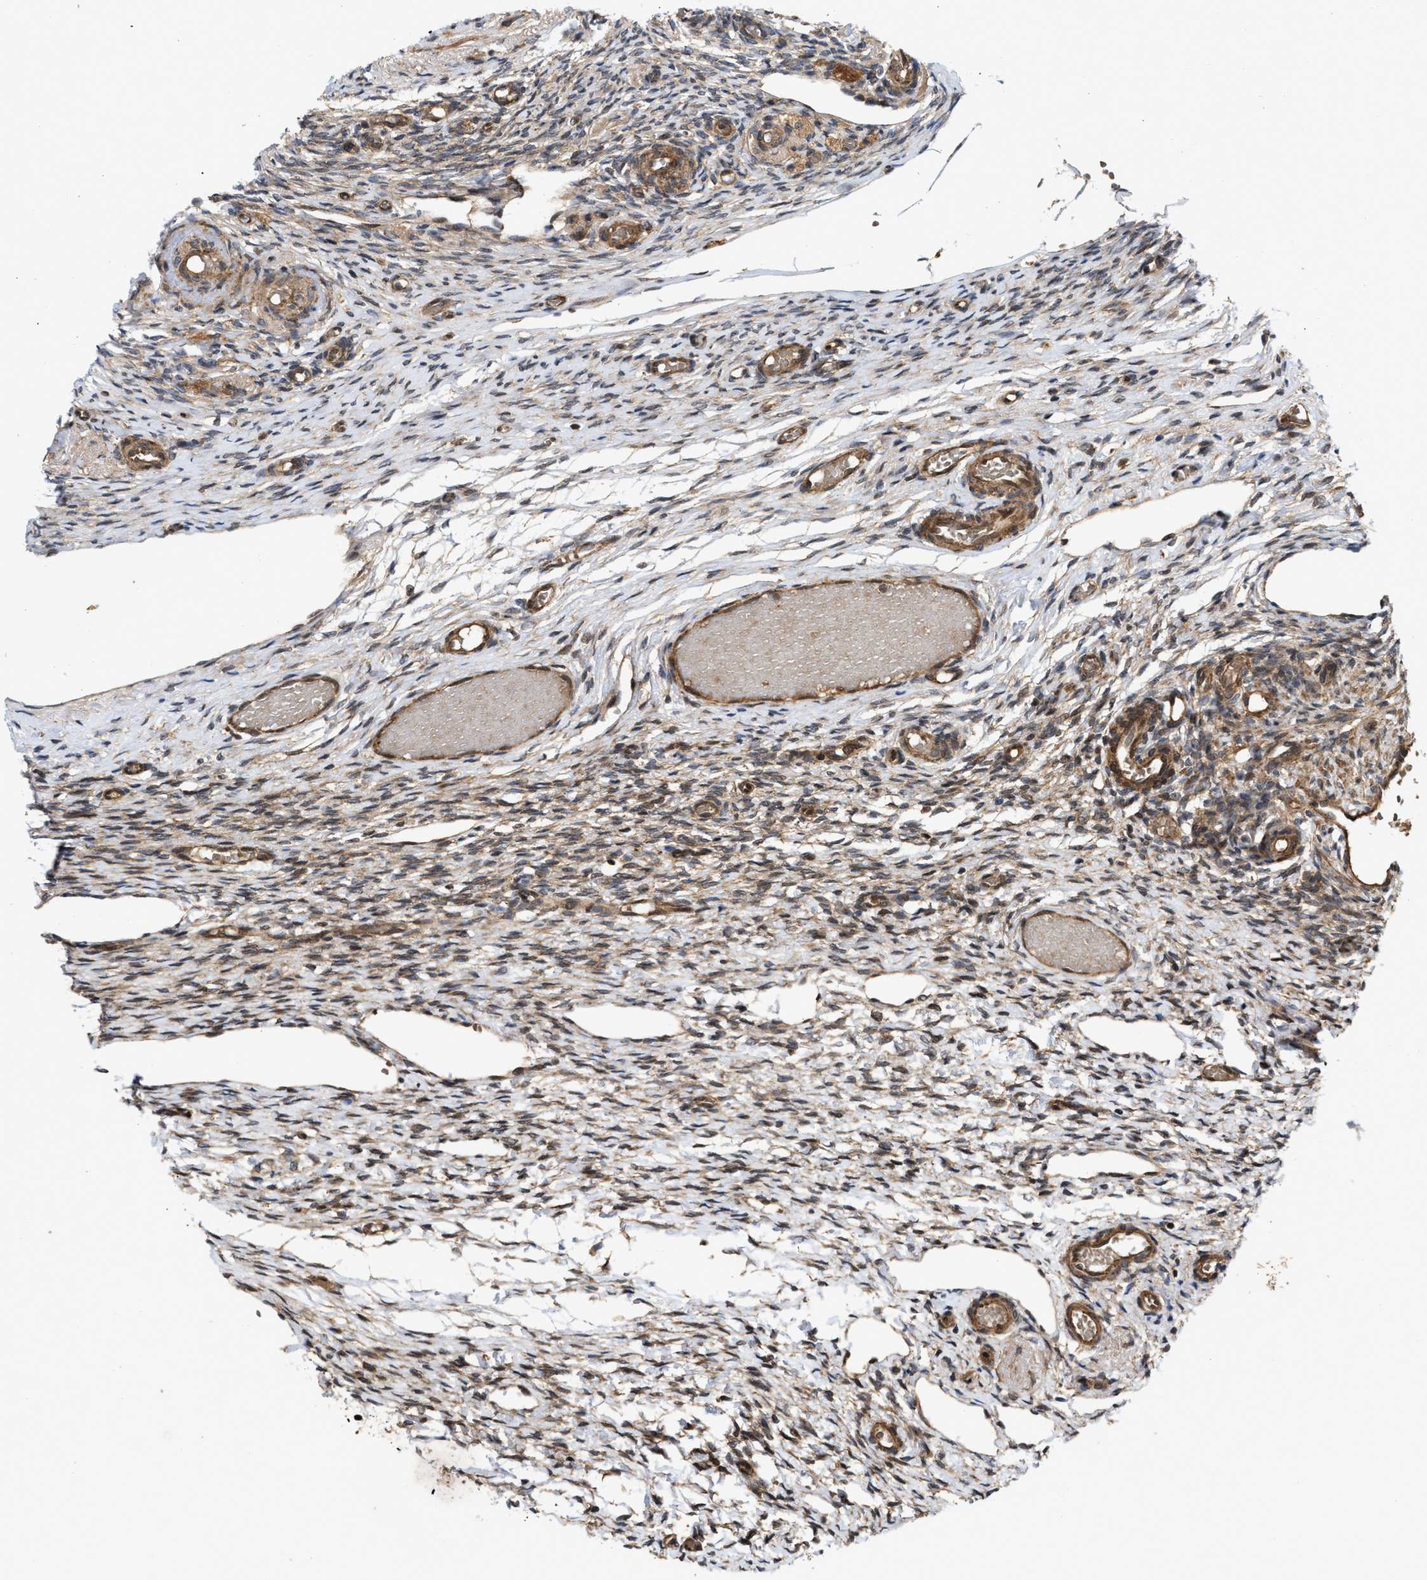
{"staining": {"intensity": "weak", "quantity": "25%-75%", "location": "cytoplasmic/membranous"}, "tissue": "ovary", "cell_type": "Ovarian stroma cells", "image_type": "normal", "snomed": [{"axis": "morphology", "description": "Normal tissue, NOS"}, {"axis": "topography", "description": "Ovary"}], "caption": "A brown stain highlights weak cytoplasmic/membranous positivity of a protein in ovarian stroma cells of unremarkable human ovary.", "gene": "CFLAR", "patient": {"sex": "female", "age": 60}}